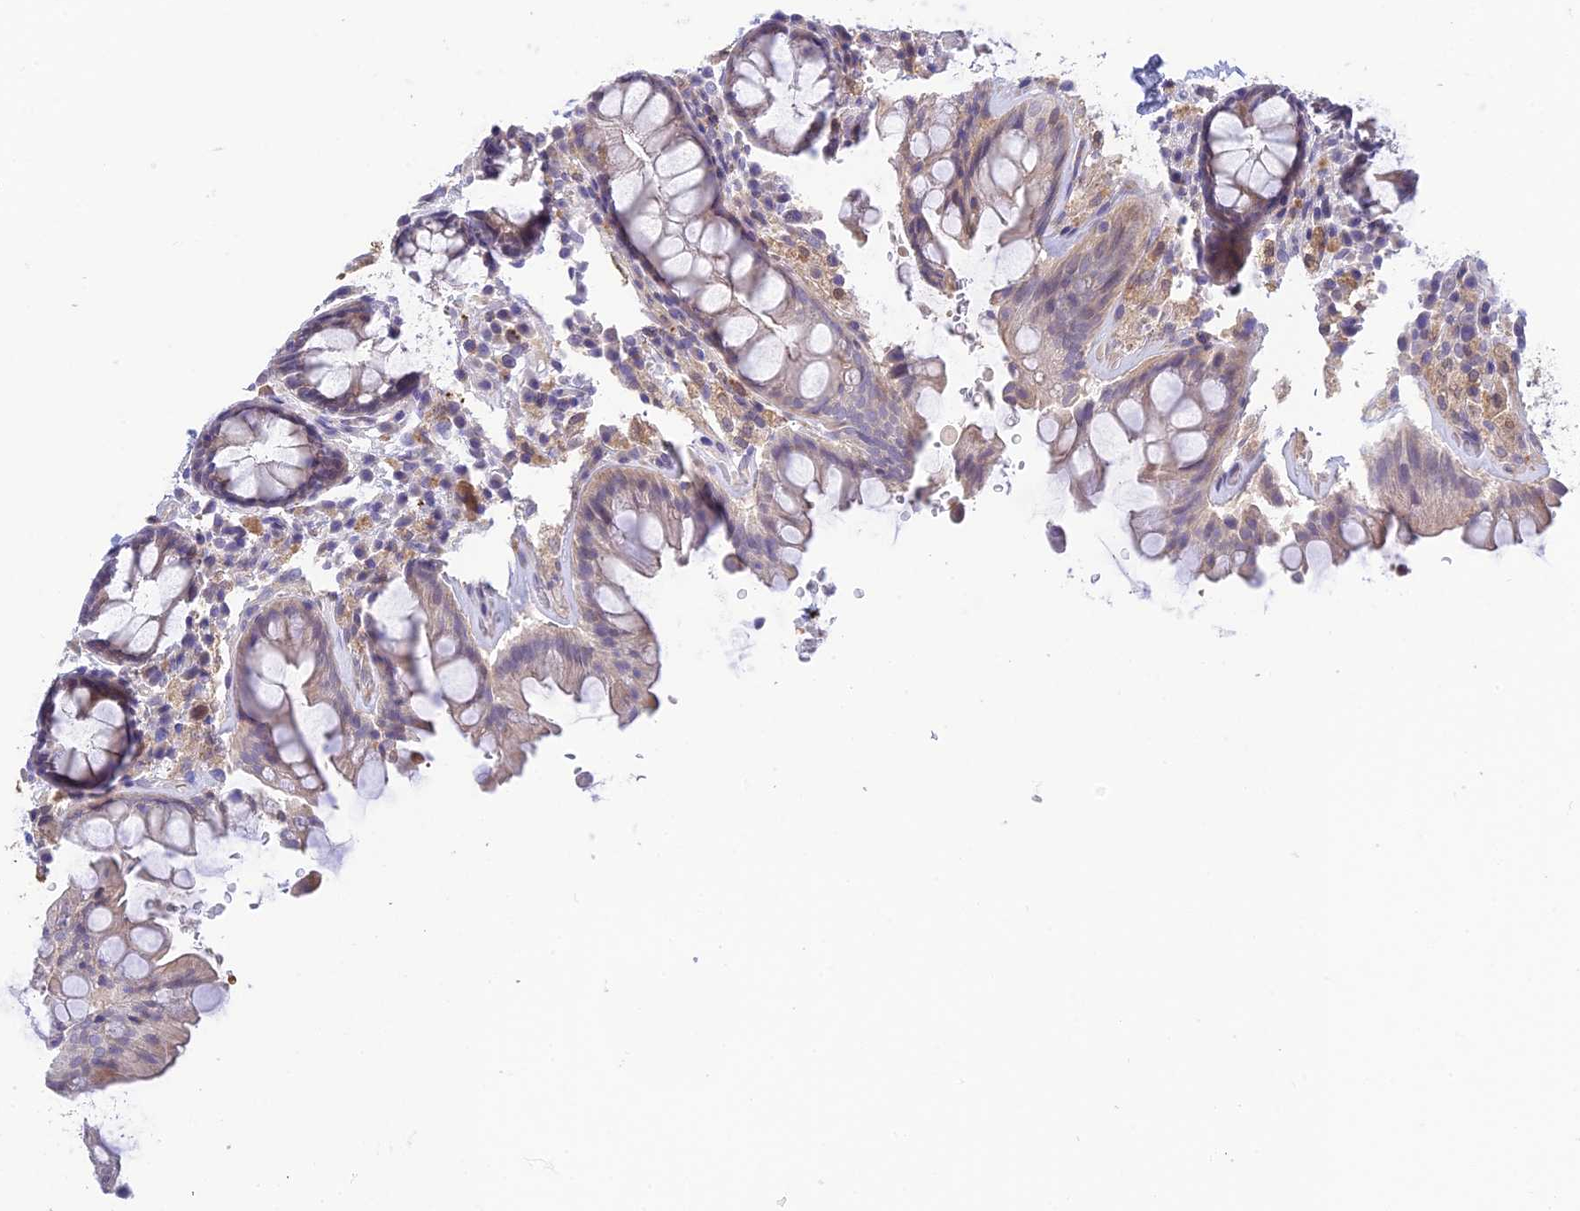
{"staining": {"intensity": "weak", "quantity": "25%-75%", "location": "cytoplasmic/membranous"}, "tissue": "rectum", "cell_type": "Glandular cells", "image_type": "normal", "snomed": [{"axis": "morphology", "description": "Normal tissue, NOS"}, {"axis": "topography", "description": "Rectum"}], "caption": "About 25%-75% of glandular cells in benign human rectum demonstrate weak cytoplasmic/membranous protein staining as visualized by brown immunohistochemical staining.", "gene": "BMT2", "patient": {"sex": "male", "age": 64}}